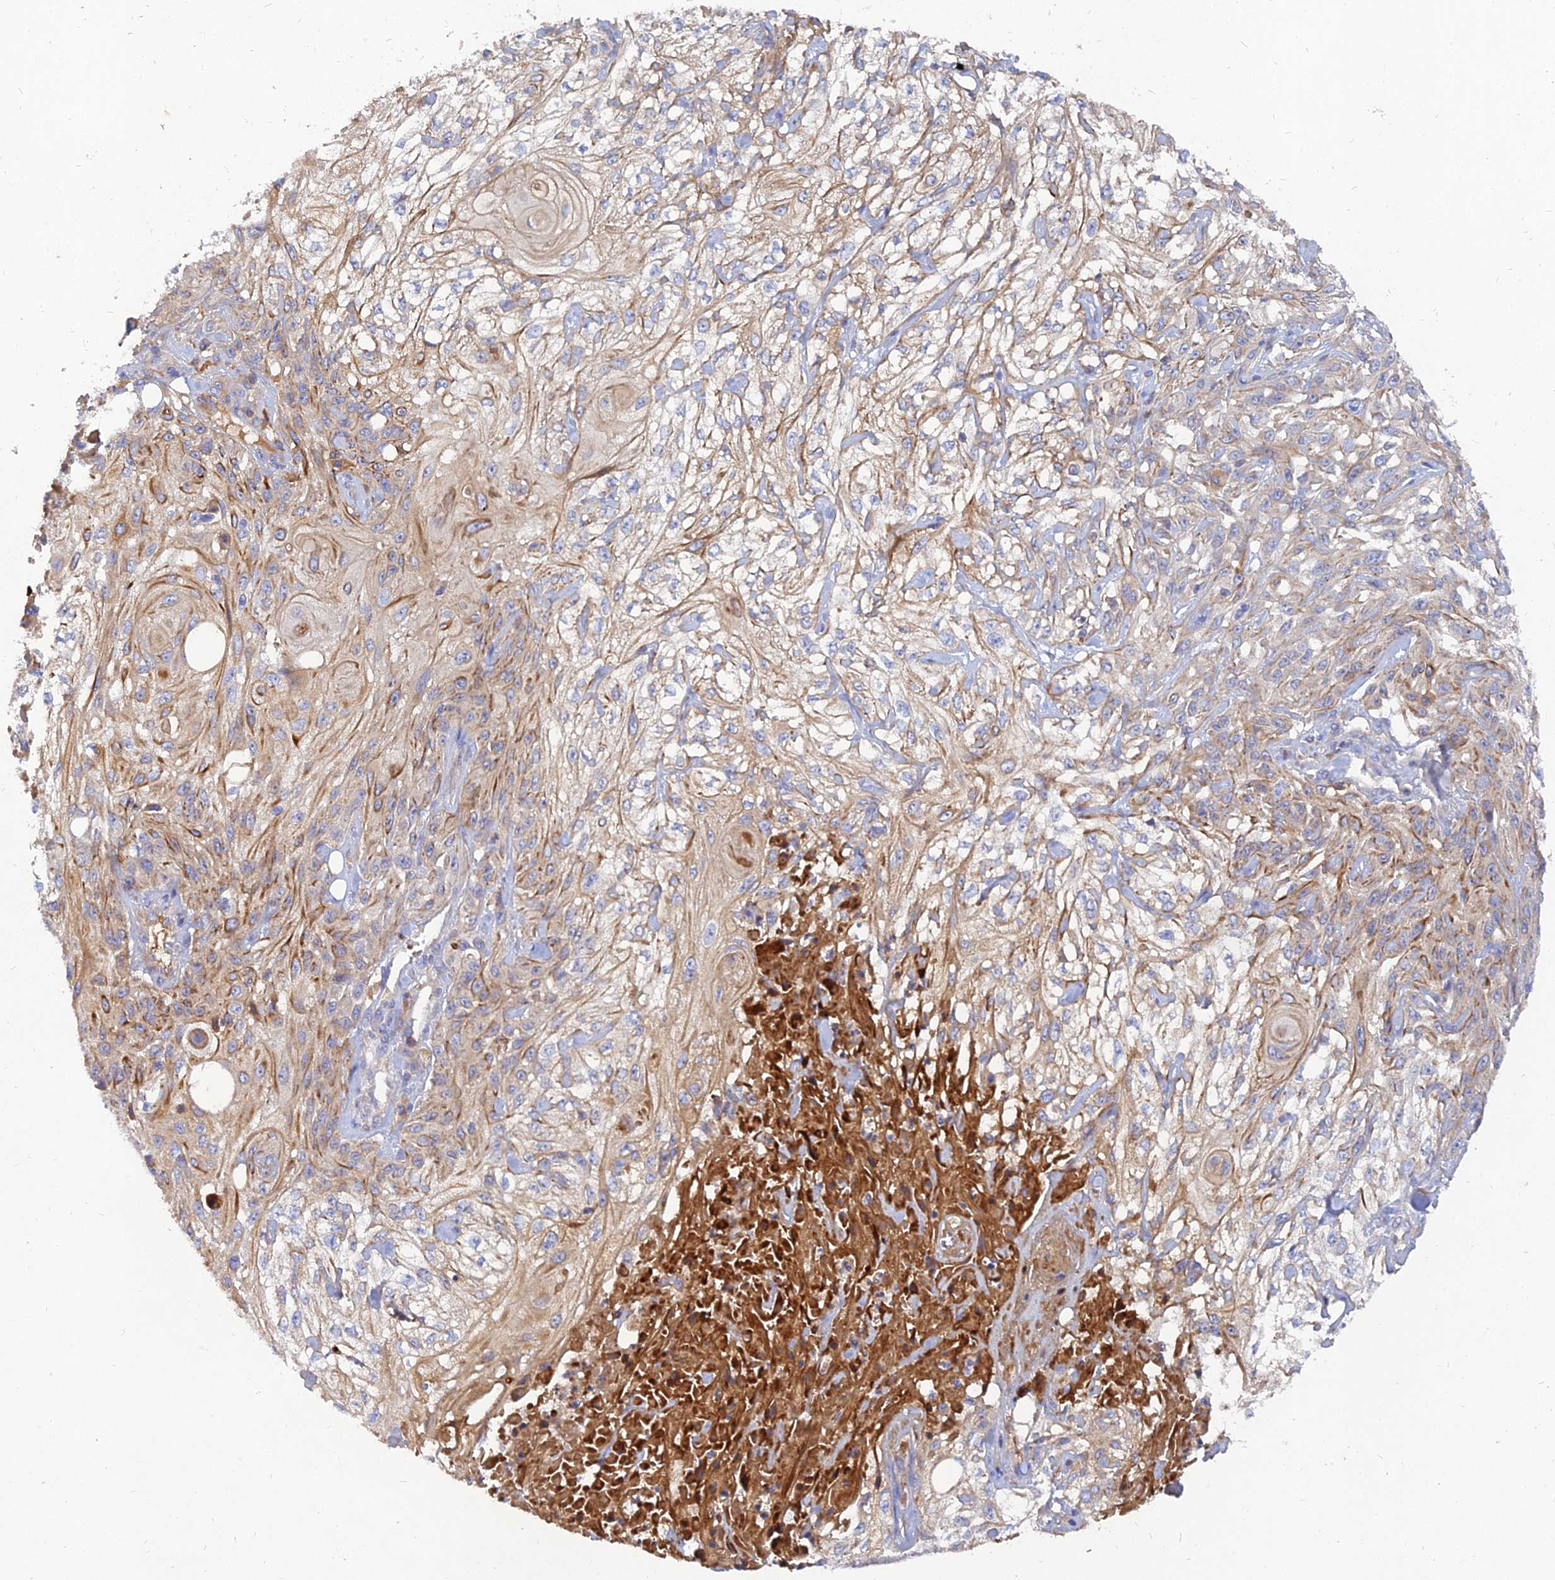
{"staining": {"intensity": "moderate", "quantity": "<25%", "location": "cytoplasmic/membranous"}, "tissue": "skin cancer", "cell_type": "Tumor cells", "image_type": "cancer", "snomed": [{"axis": "morphology", "description": "Squamous cell carcinoma, NOS"}, {"axis": "morphology", "description": "Squamous cell carcinoma, metastatic, NOS"}, {"axis": "topography", "description": "Skin"}, {"axis": "topography", "description": "Lymph node"}], "caption": "The image shows staining of skin cancer (squamous cell carcinoma), revealing moderate cytoplasmic/membranous protein positivity (brown color) within tumor cells. Ihc stains the protein in brown and the nuclei are stained blue.", "gene": "MROH1", "patient": {"sex": "male", "age": 75}}